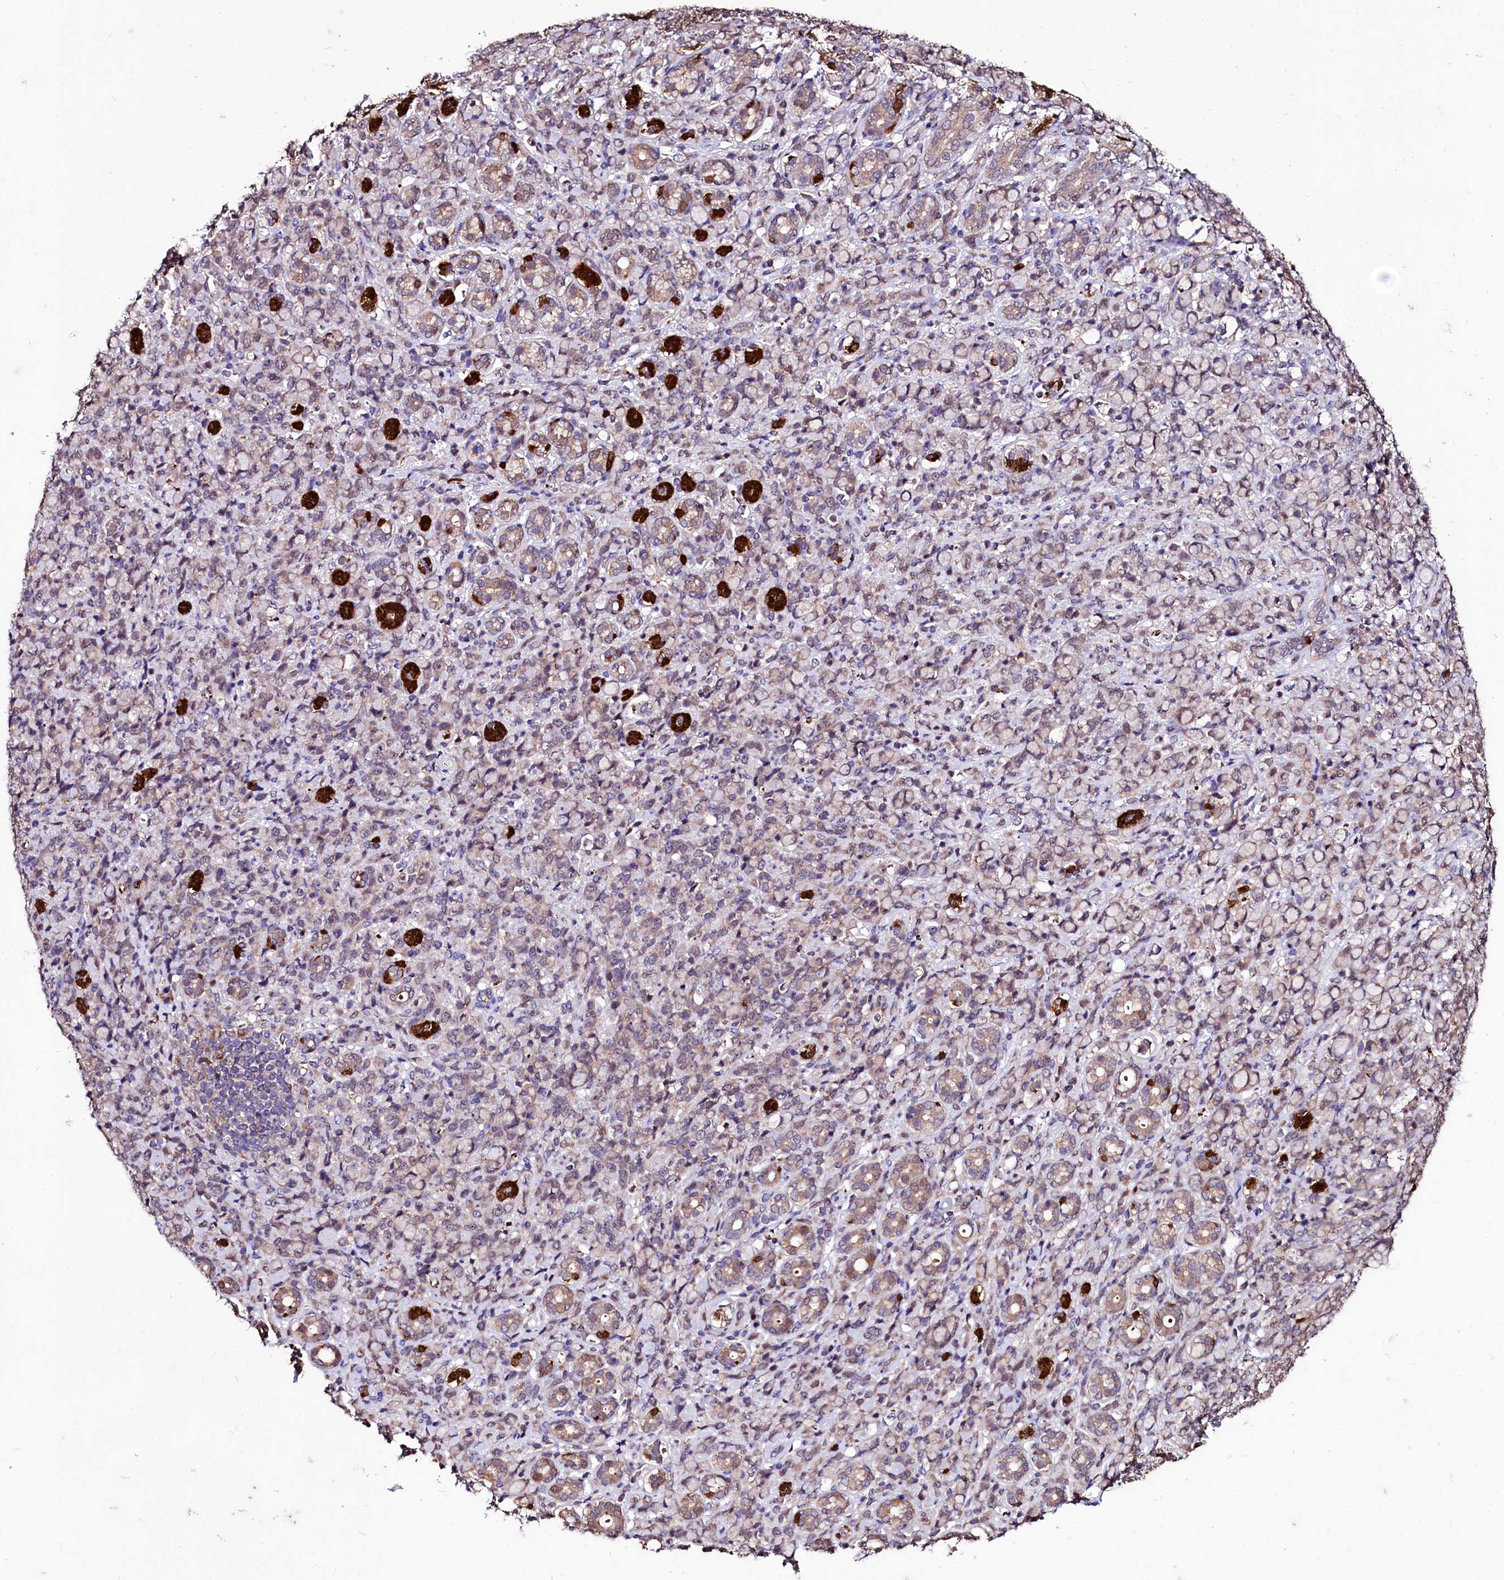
{"staining": {"intensity": "weak", "quantity": "25%-75%", "location": "cytoplasmic/membranous"}, "tissue": "stomach cancer", "cell_type": "Tumor cells", "image_type": "cancer", "snomed": [{"axis": "morphology", "description": "Adenocarcinoma, NOS"}, {"axis": "topography", "description": "Stomach"}], "caption": "High-power microscopy captured an immunohistochemistry micrograph of stomach cancer, revealing weak cytoplasmic/membranous expression in about 25%-75% of tumor cells.", "gene": "KLRB1", "patient": {"sex": "female", "age": 79}}